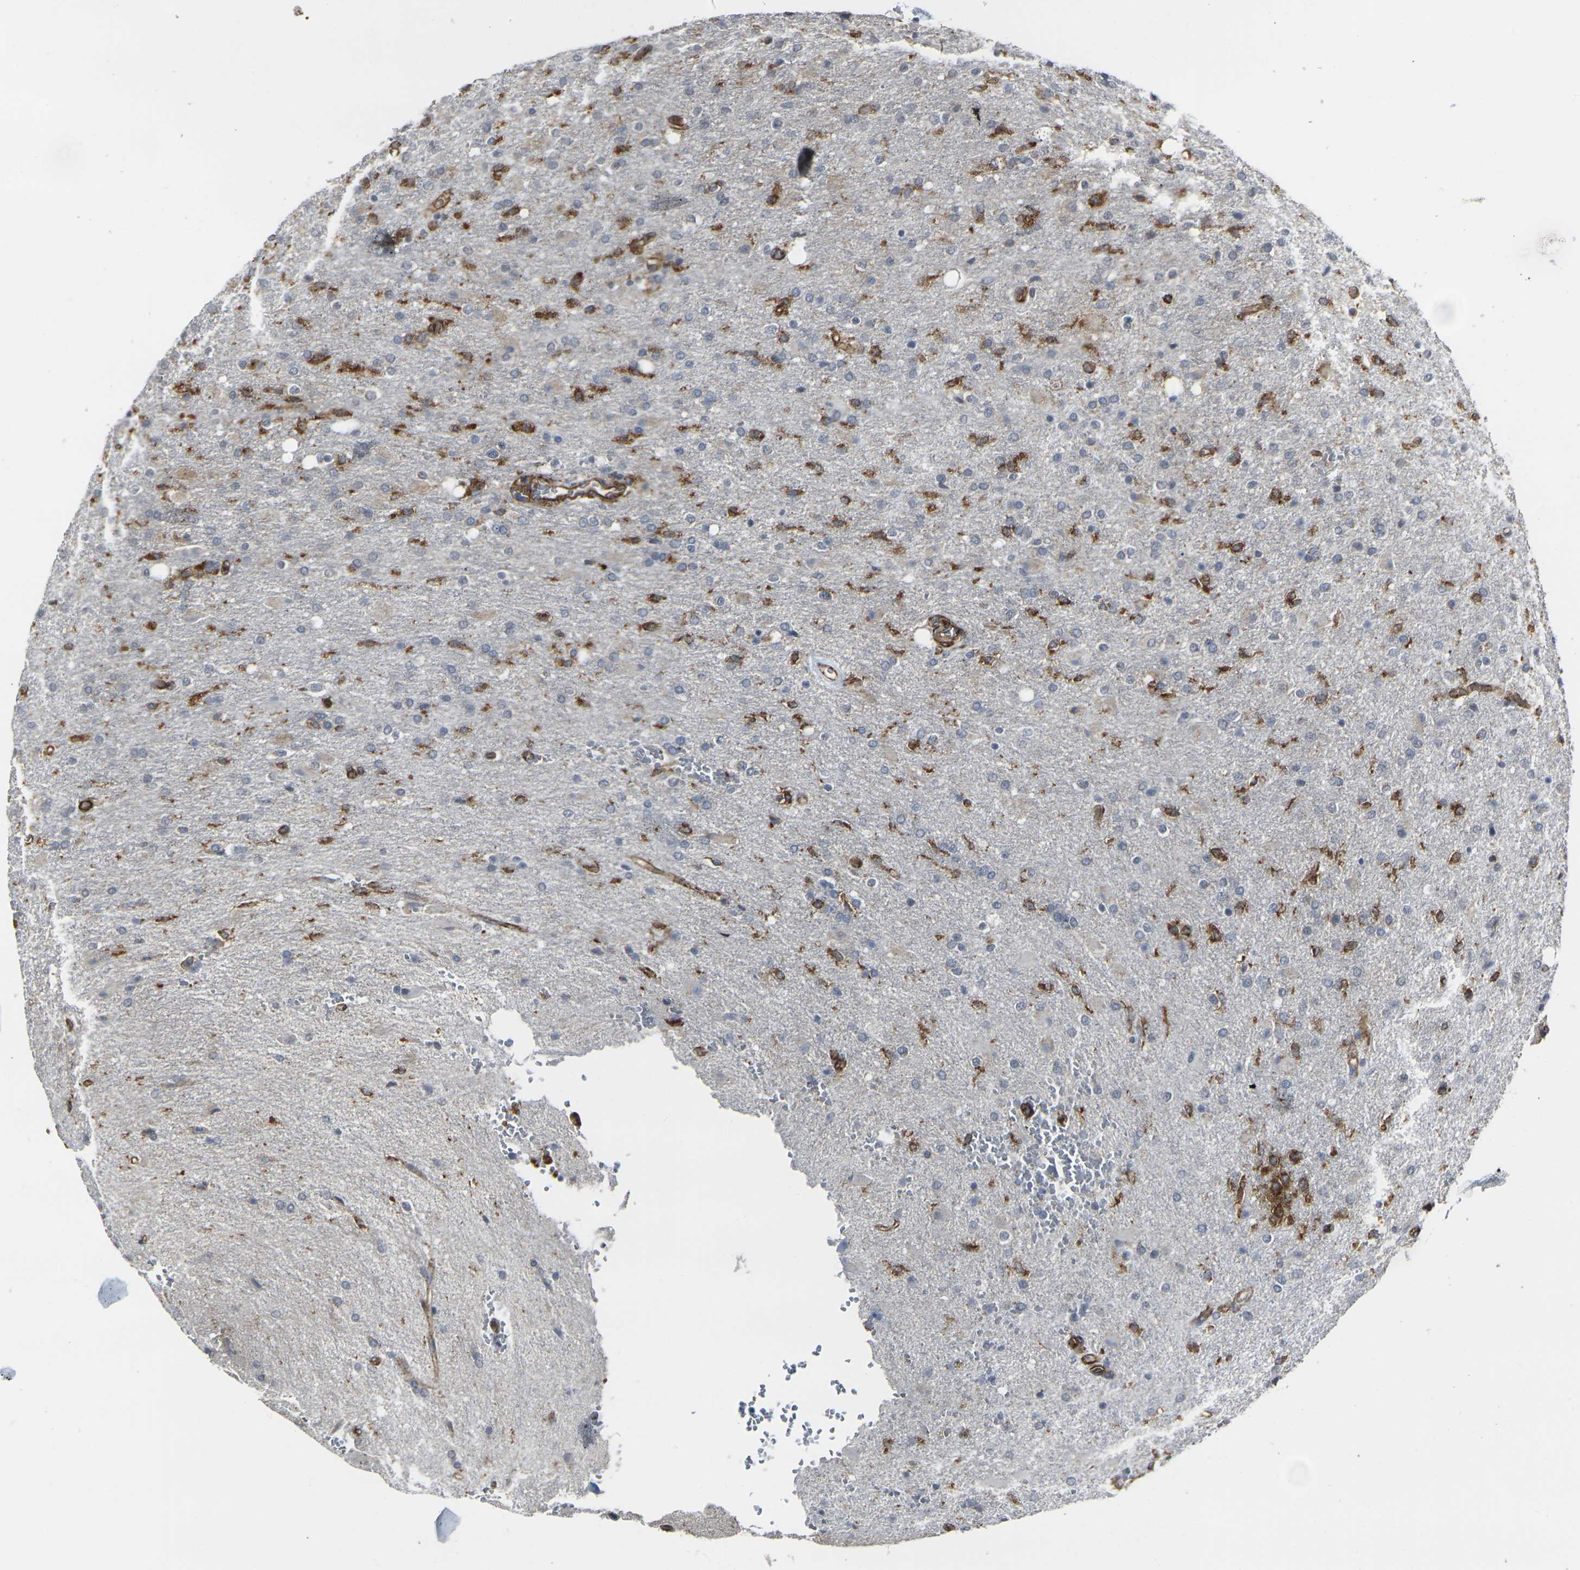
{"staining": {"intensity": "strong", "quantity": "25%-75%", "location": "cytoplasmic/membranous"}, "tissue": "glioma", "cell_type": "Tumor cells", "image_type": "cancer", "snomed": [{"axis": "morphology", "description": "Glioma, malignant, High grade"}, {"axis": "topography", "description": "Brain"}], "caption": "Malignant glioma (high-grade) was stained to show a protein in brown. There is high levels of strong cytoplasmic/membranous expression in about 25%-75% of tumor cells. The protein of interest is stained brown, and the nuclei are stained in blue (DAB IHC with brightfield microscopy, high magnification).", "gene": "MYOF", "patient": {"sex": "male", "age": 71}}